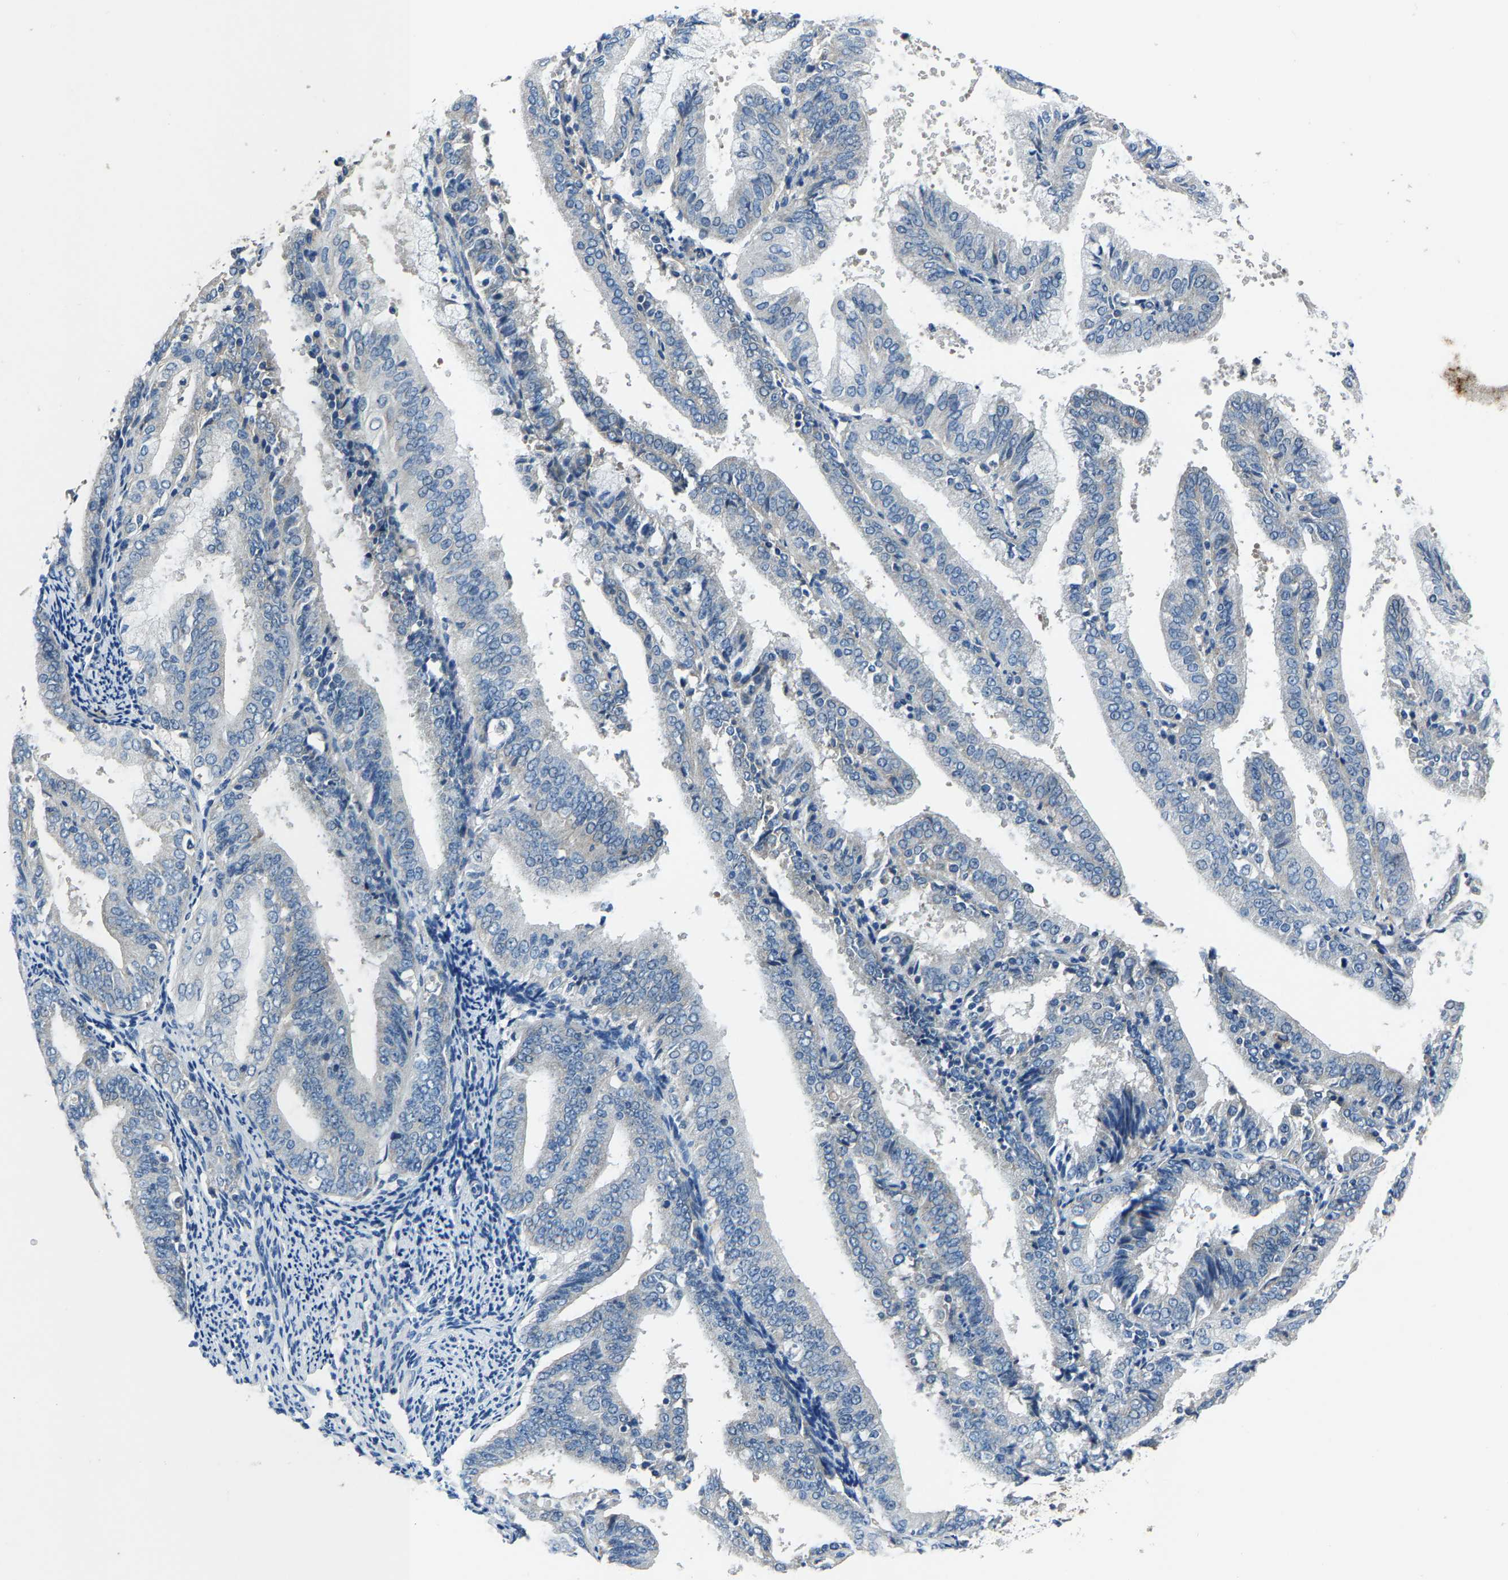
{"staining": {"intensity": "negative", "quantity": "none", "location": "none"}, "tissue": "endometrial cancer", "cell_type": "Tumor cells", "image_type": "cancer", "snomed": [{"axis": "morphology", "description": "Adenocarcinoma, NOS"}, {"axis": "topography", "description": "Endometrium"}], "caption": "Immunohistochemistry (IHC) micrograph of neoplastic tissue: human endometrial adenocarcinoma stained with DAB (3,3'-diaminobenzidine) displays no significant protein positivity in tumor cells. Nuclei are stained in blue.", "gene": "ADAM2", "patient": {"sex": "female", "age": 63}}